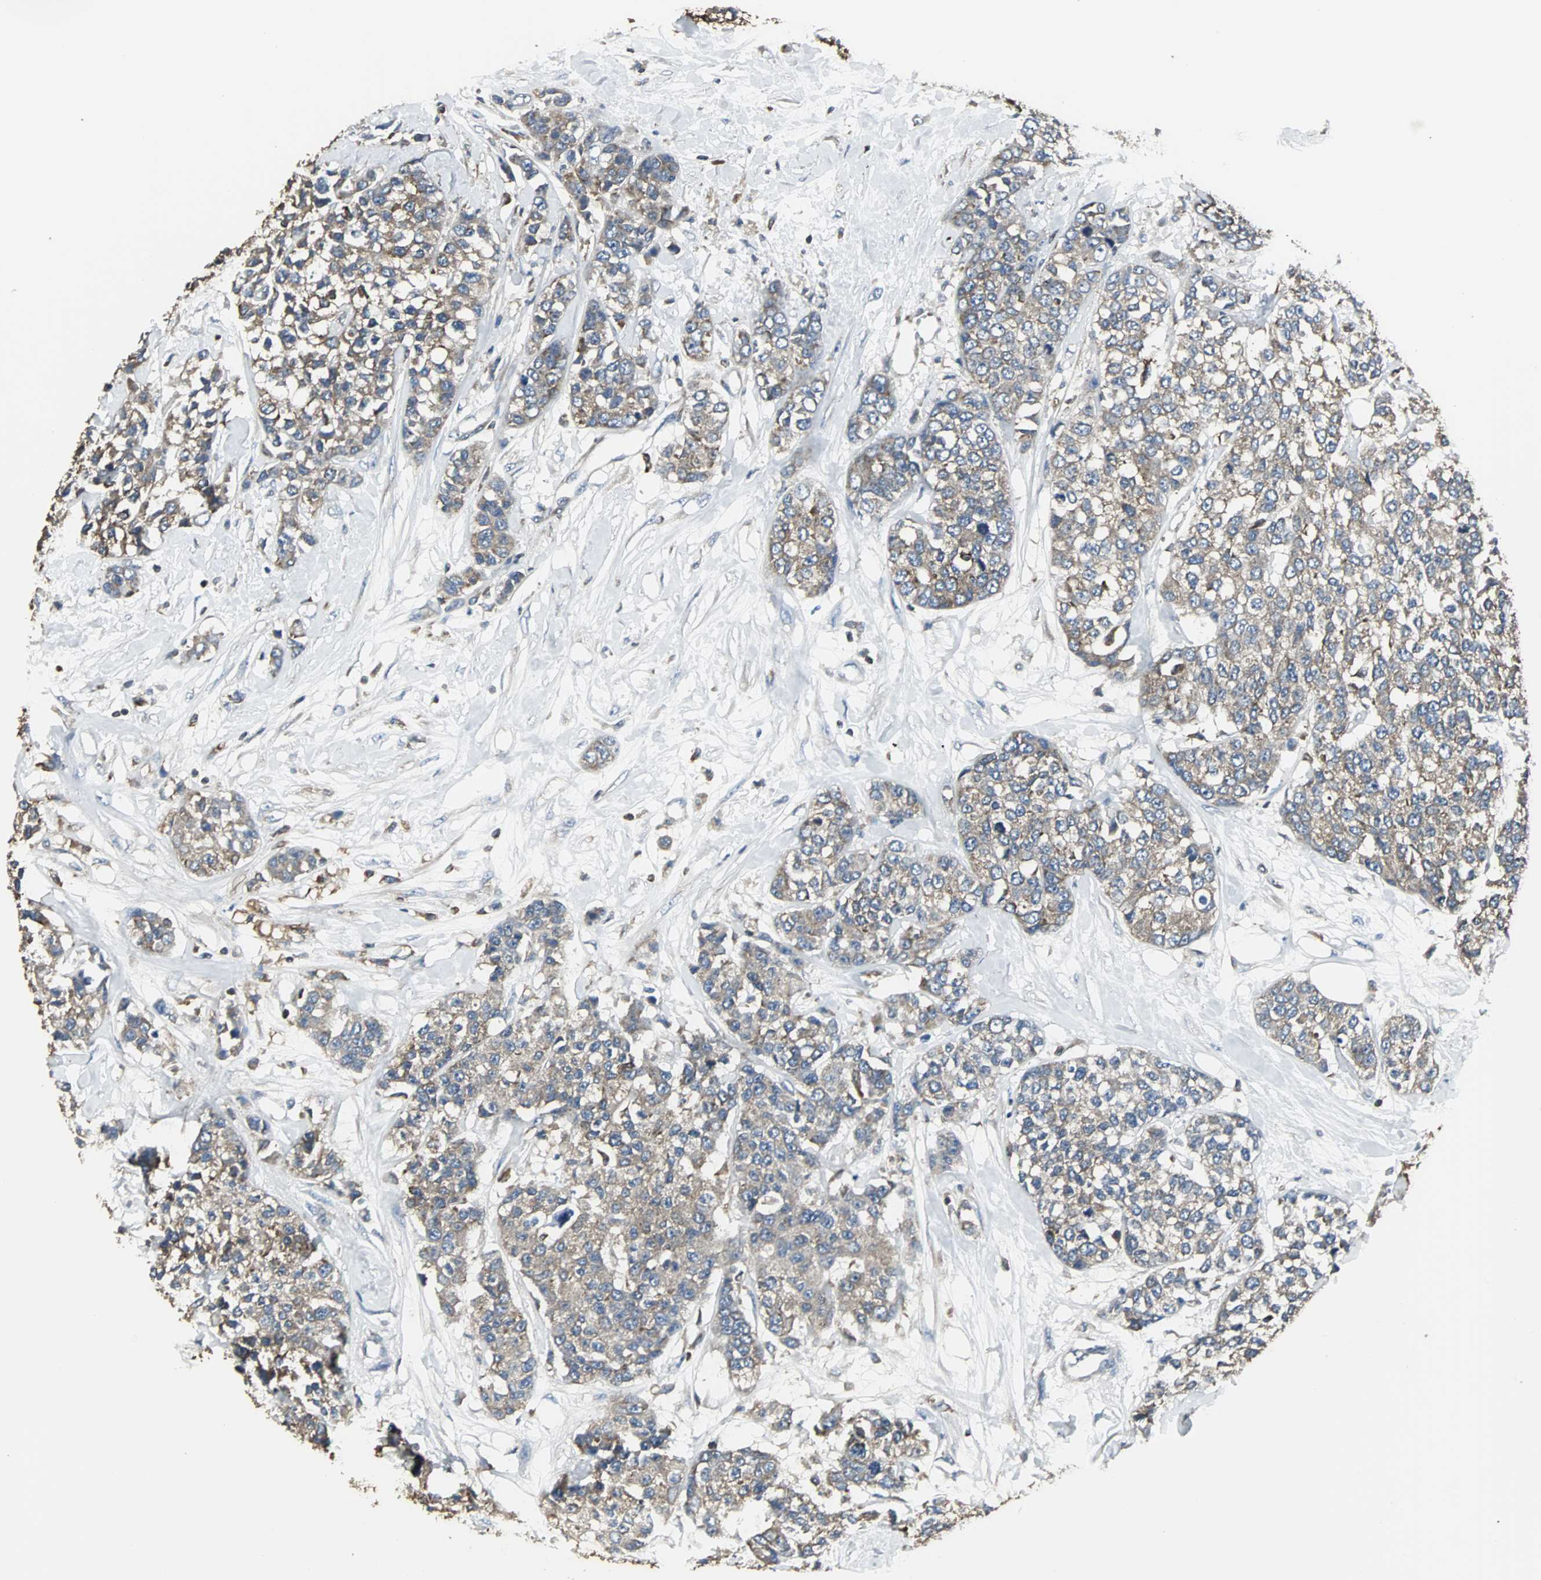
{"staining": {"intensity": "moderate", "quantity": ">75%", "location": "cytoplasmic/membranous"}, "tissue": "breast cancer", "cell_type": "Tumor cells", "image_type": "cancer", "snomed": [{"axis": "morphology", "description": "Duct carcinoma"}, {"axis": "topography", "description": "Breast"}], "caption": "This photomicrograph exhibits immunohistochemistry (IHC) staining of infiltrating ductal carcinoma (breast), with medium moderate cytoplasmic/membranous staining in approximately >75% of tumor cells.", "gene": "LRRFIP1", "patient": {"sex": "female", "age": 51}}